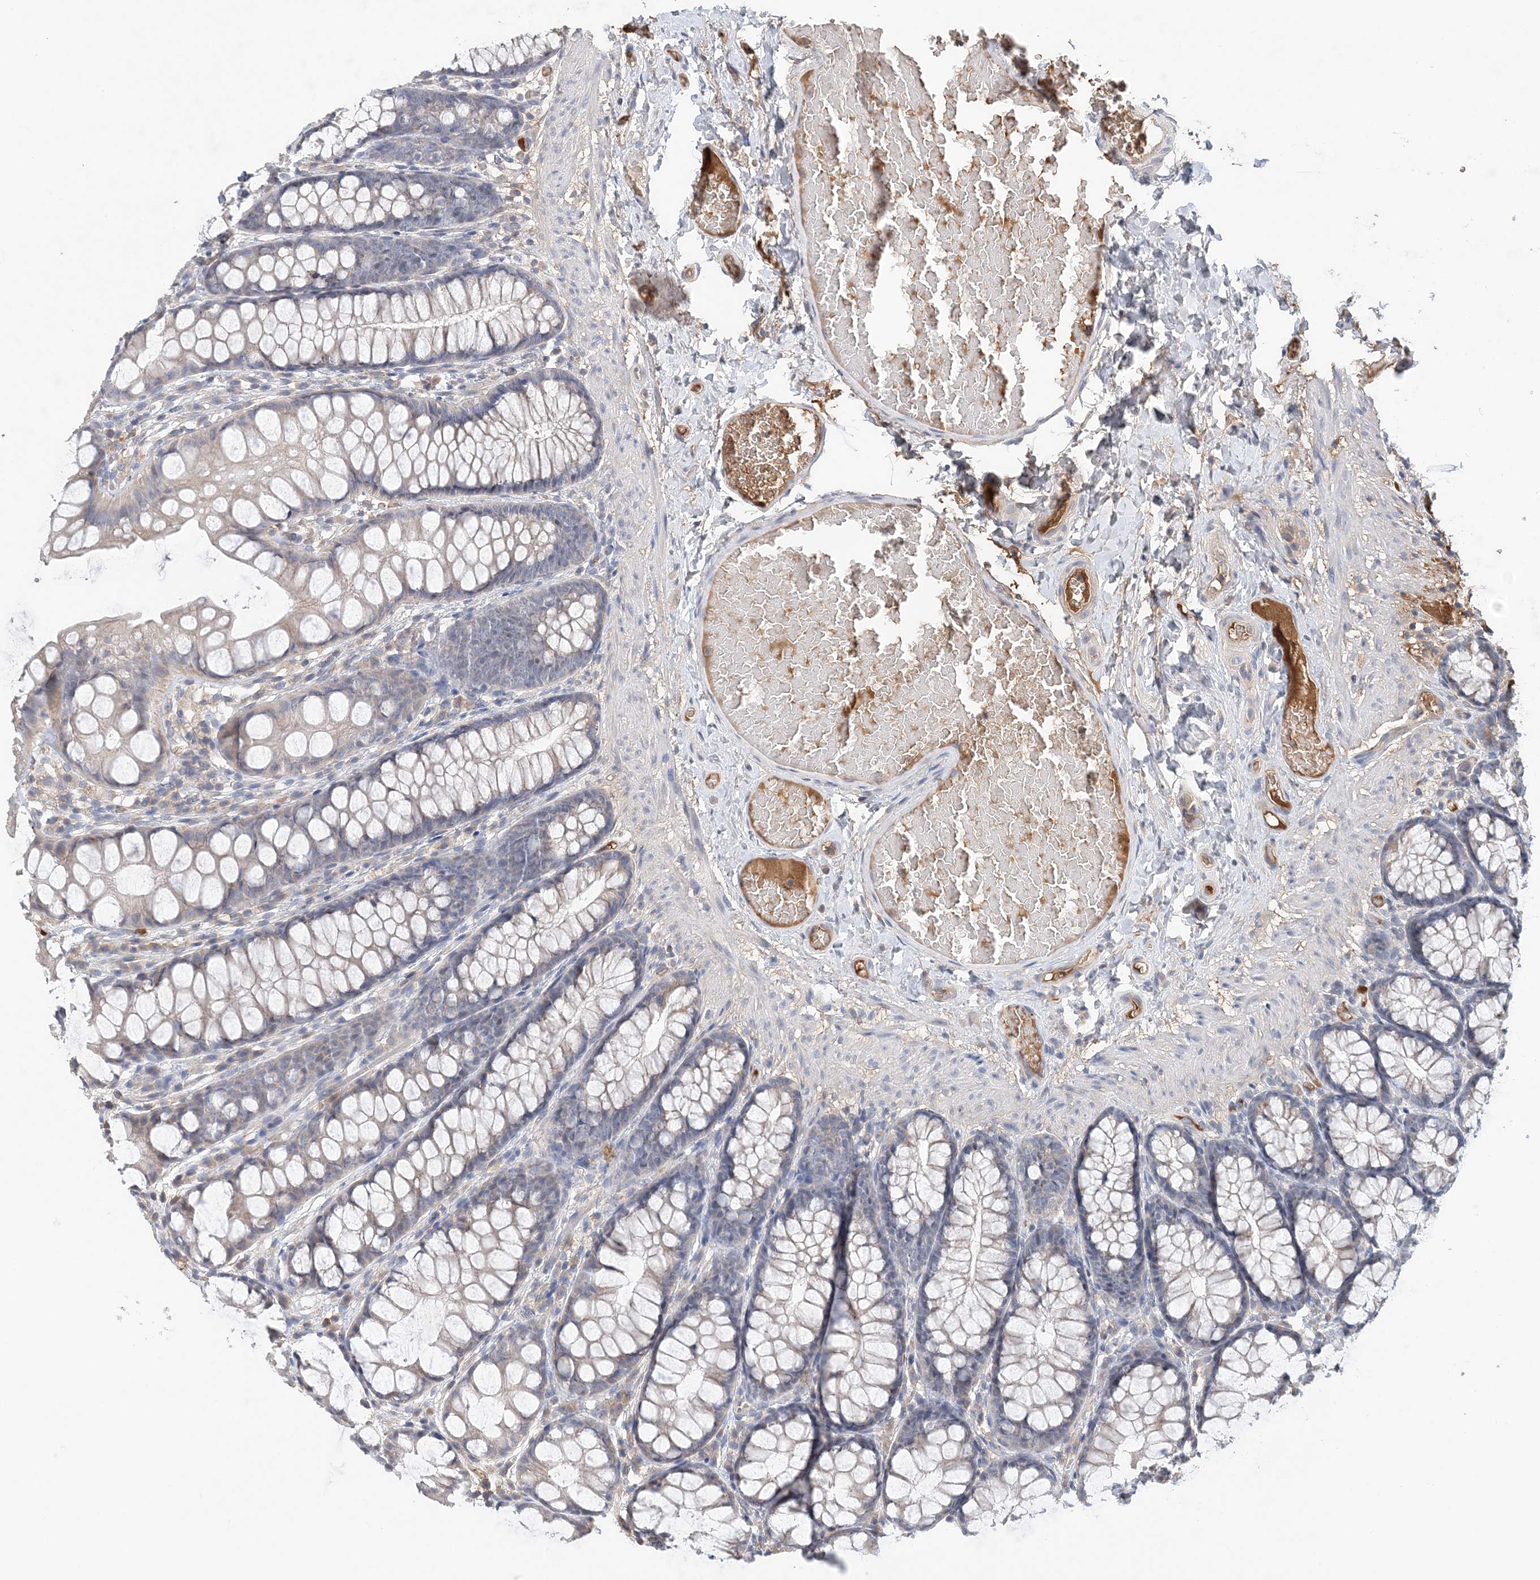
{"staining": {"intensity": "weak", "quantity": ">75%", "location": "cytoplasmic/membranous"}, "tissue": "colon", "cell_type": "Endothelial cells", "image_type": "normal", "snomed": [{"axis": "morphology", "description": "Normal tissue, NOS"}, {"axis": "topography", "description": "Colon"}], "caption": "The image shows staining of normal colon, revealing weak cytoplasmic/membranous protein expression (brown color) within endothelial cells. (Brightfield microscopy of DAB IHC at high magnification).", "gene": "SYCP3", "patient": {"sex": "male", "age": 47}}